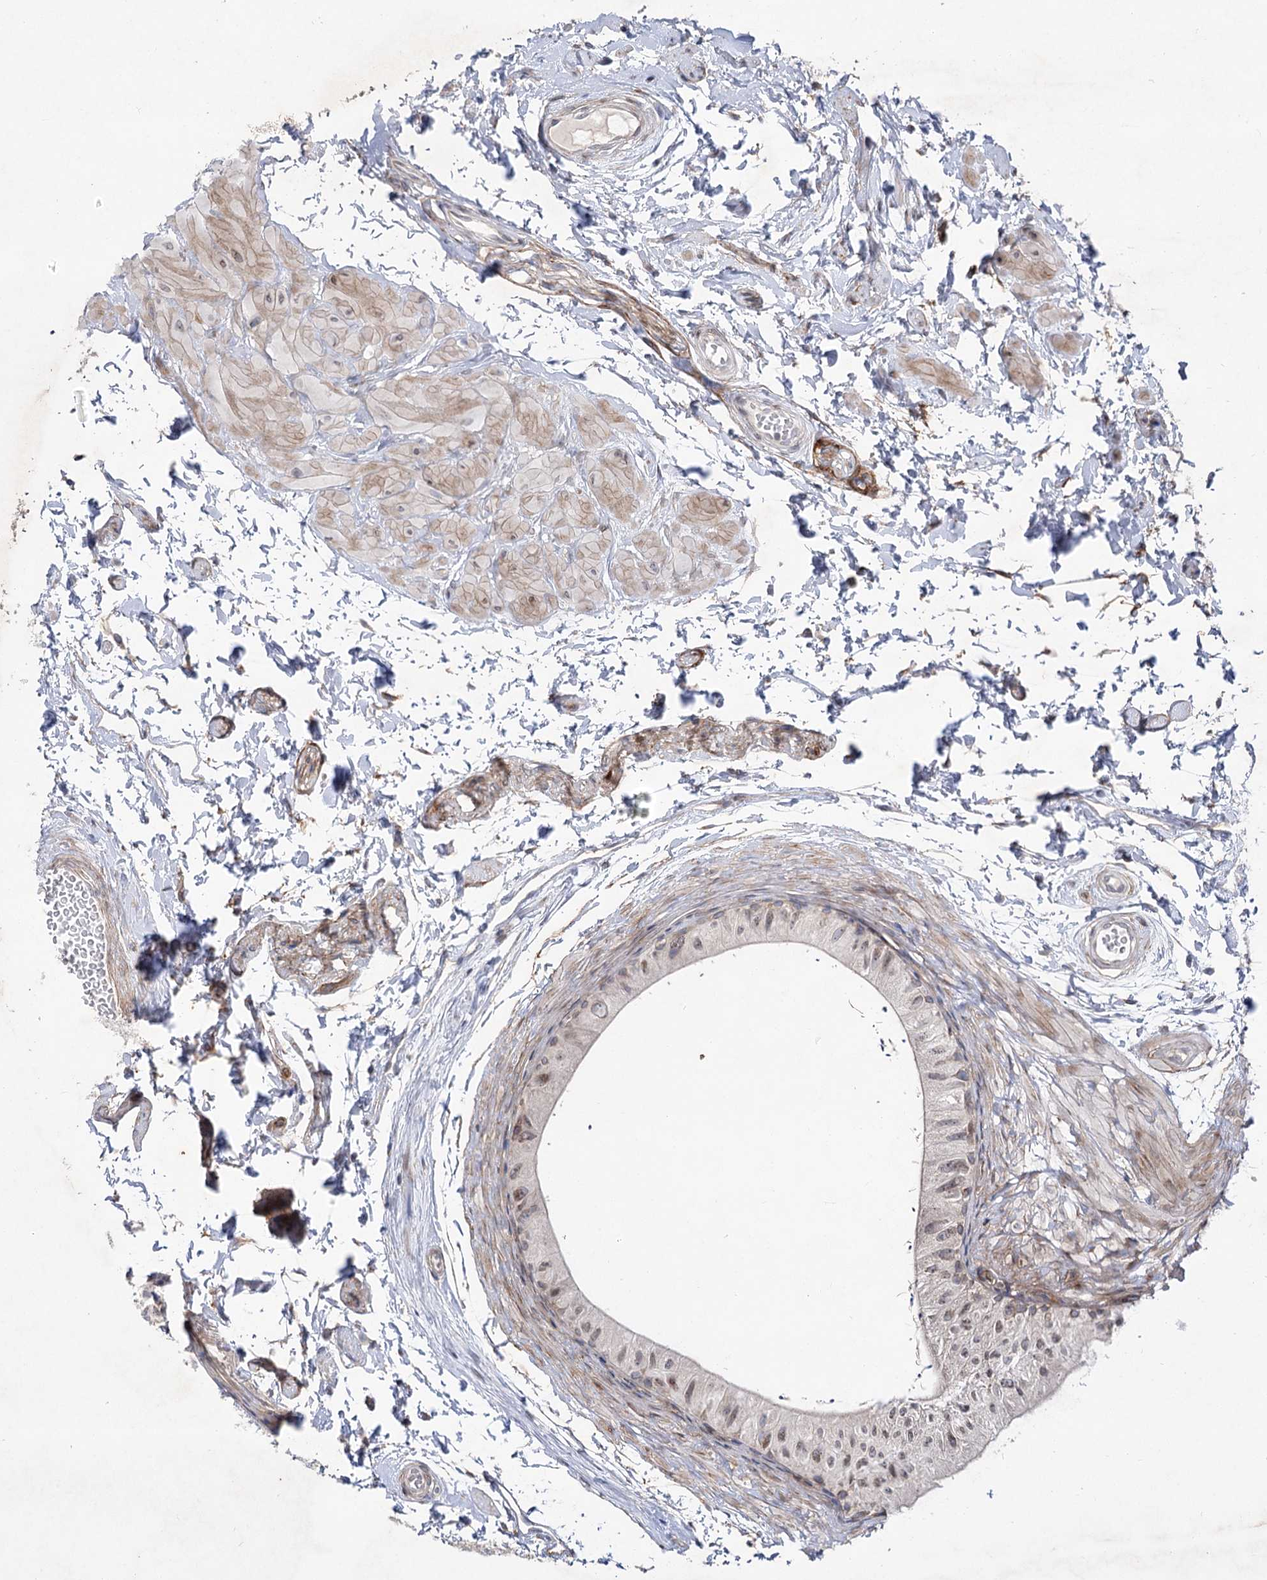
{"staining": {"intensity": "weak", "quantity": "25%-75%", "location": "cytoplasmic/membranous"}, "tissue": "epididymis", "cell_type": "Glandular cells", "image_type": "normal", "snomed": [{"axis": "morphology", "description": "Normal tissue, NOS"}, {"axis": "topography", "description": "Epididymis"}], "caption": "A micrograph of epididymis stained for a protein demonstrates weak cytoplasmic/membranous brown staining in glandular cells.", "gene": "SH3BP5L", "patient": {"sex": "male", "age": 50}}